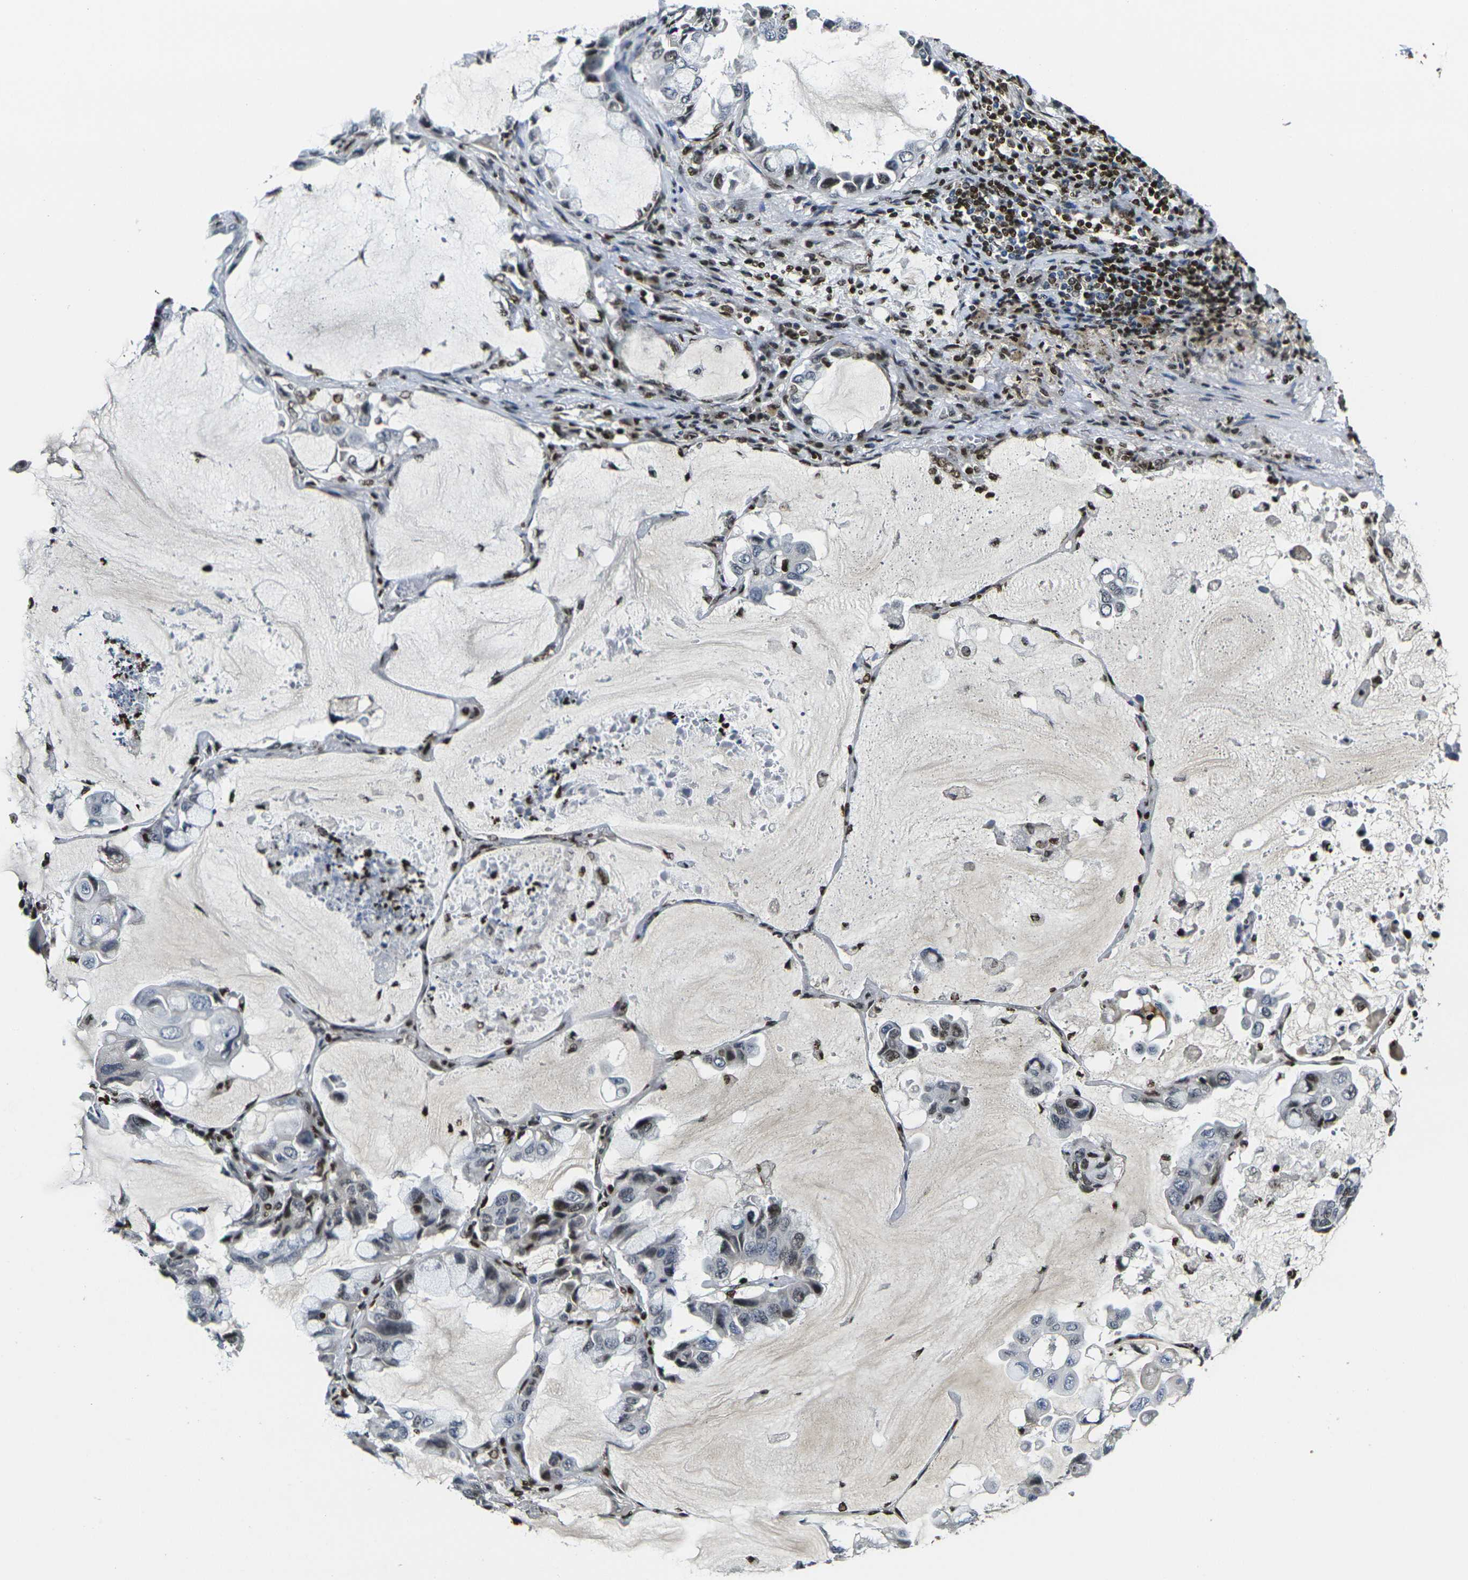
{"staining": {"intensity": "moderate", "quantity": "<25%", "location": "nuclear"}, "tissue": "lung cancer", "cell_type": "Tumor cells", "image_type": "cancer", "snomed": [{"axis": "morphology", "description": "Adenocarcinoma, NOS"}, {"axis": "topography", "description": "Lung"}], "caption": "High-magnification brightfield microscopy of lung cancer stained with DAB (brown) and counterstained with hematoxylin (blue). tumor cells exhibit moderate nuclear expression is identified in about<25% of cells.", "gene": "H1-10", "patient": {"sex": "male", "age": 64}}